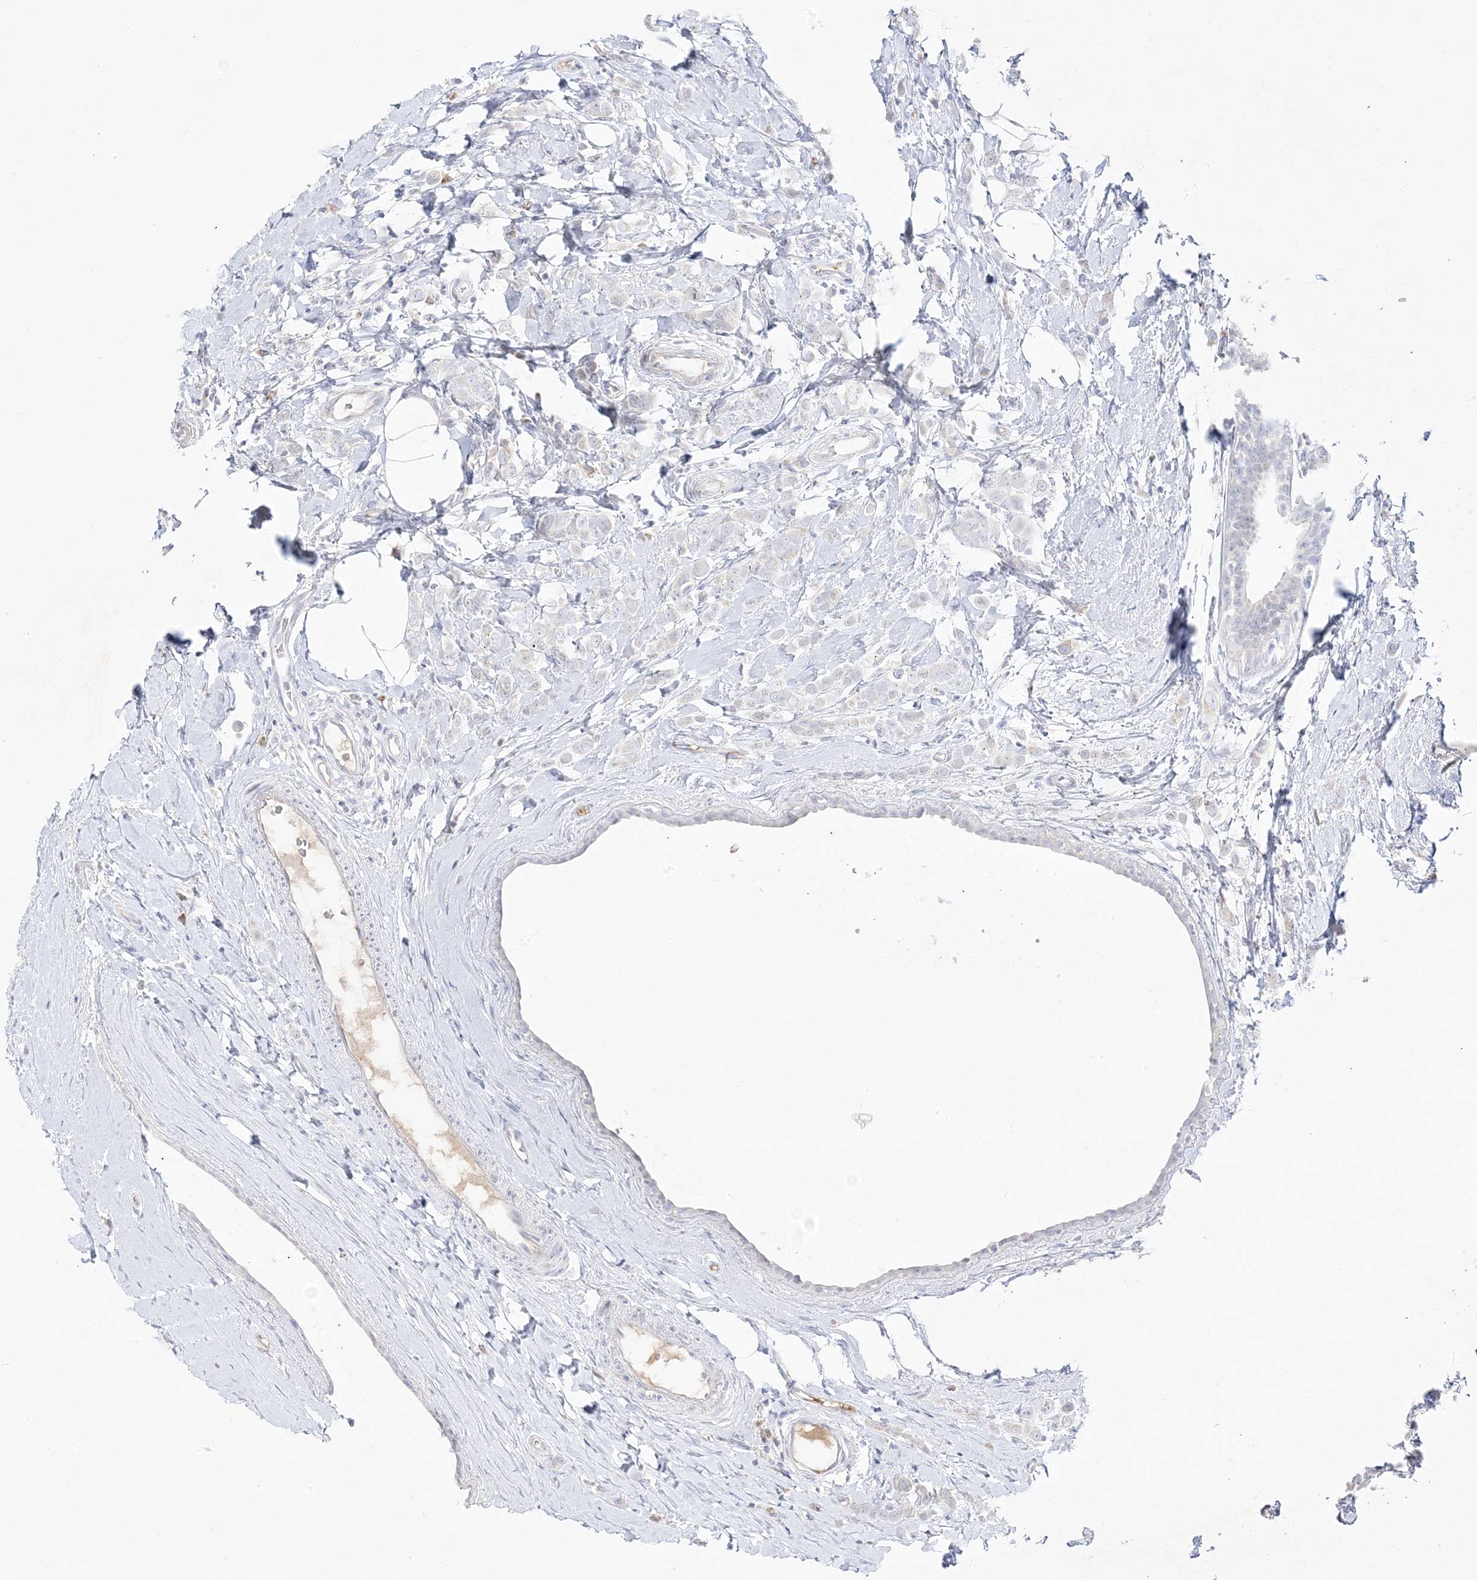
{"staining": {"intensity": "negative", "quantity": "none", "location": "none"}, "tissue": "breast cancer", "cell_type": "Tumor cells", "image_type": "cancer", "snomed": [{"axis": "morphology", "description": "Lobular carcinoma"}, {"axis": "topography", "description": "Breast"}], "caption": "Immunohistochemistry histopathology image of lobular carcinoma (breast) stained for a protein (brown), which reveals no expression in tumor cells.", "gene": "TRANK1", "patient": {"sex": "female", "age": 47}}